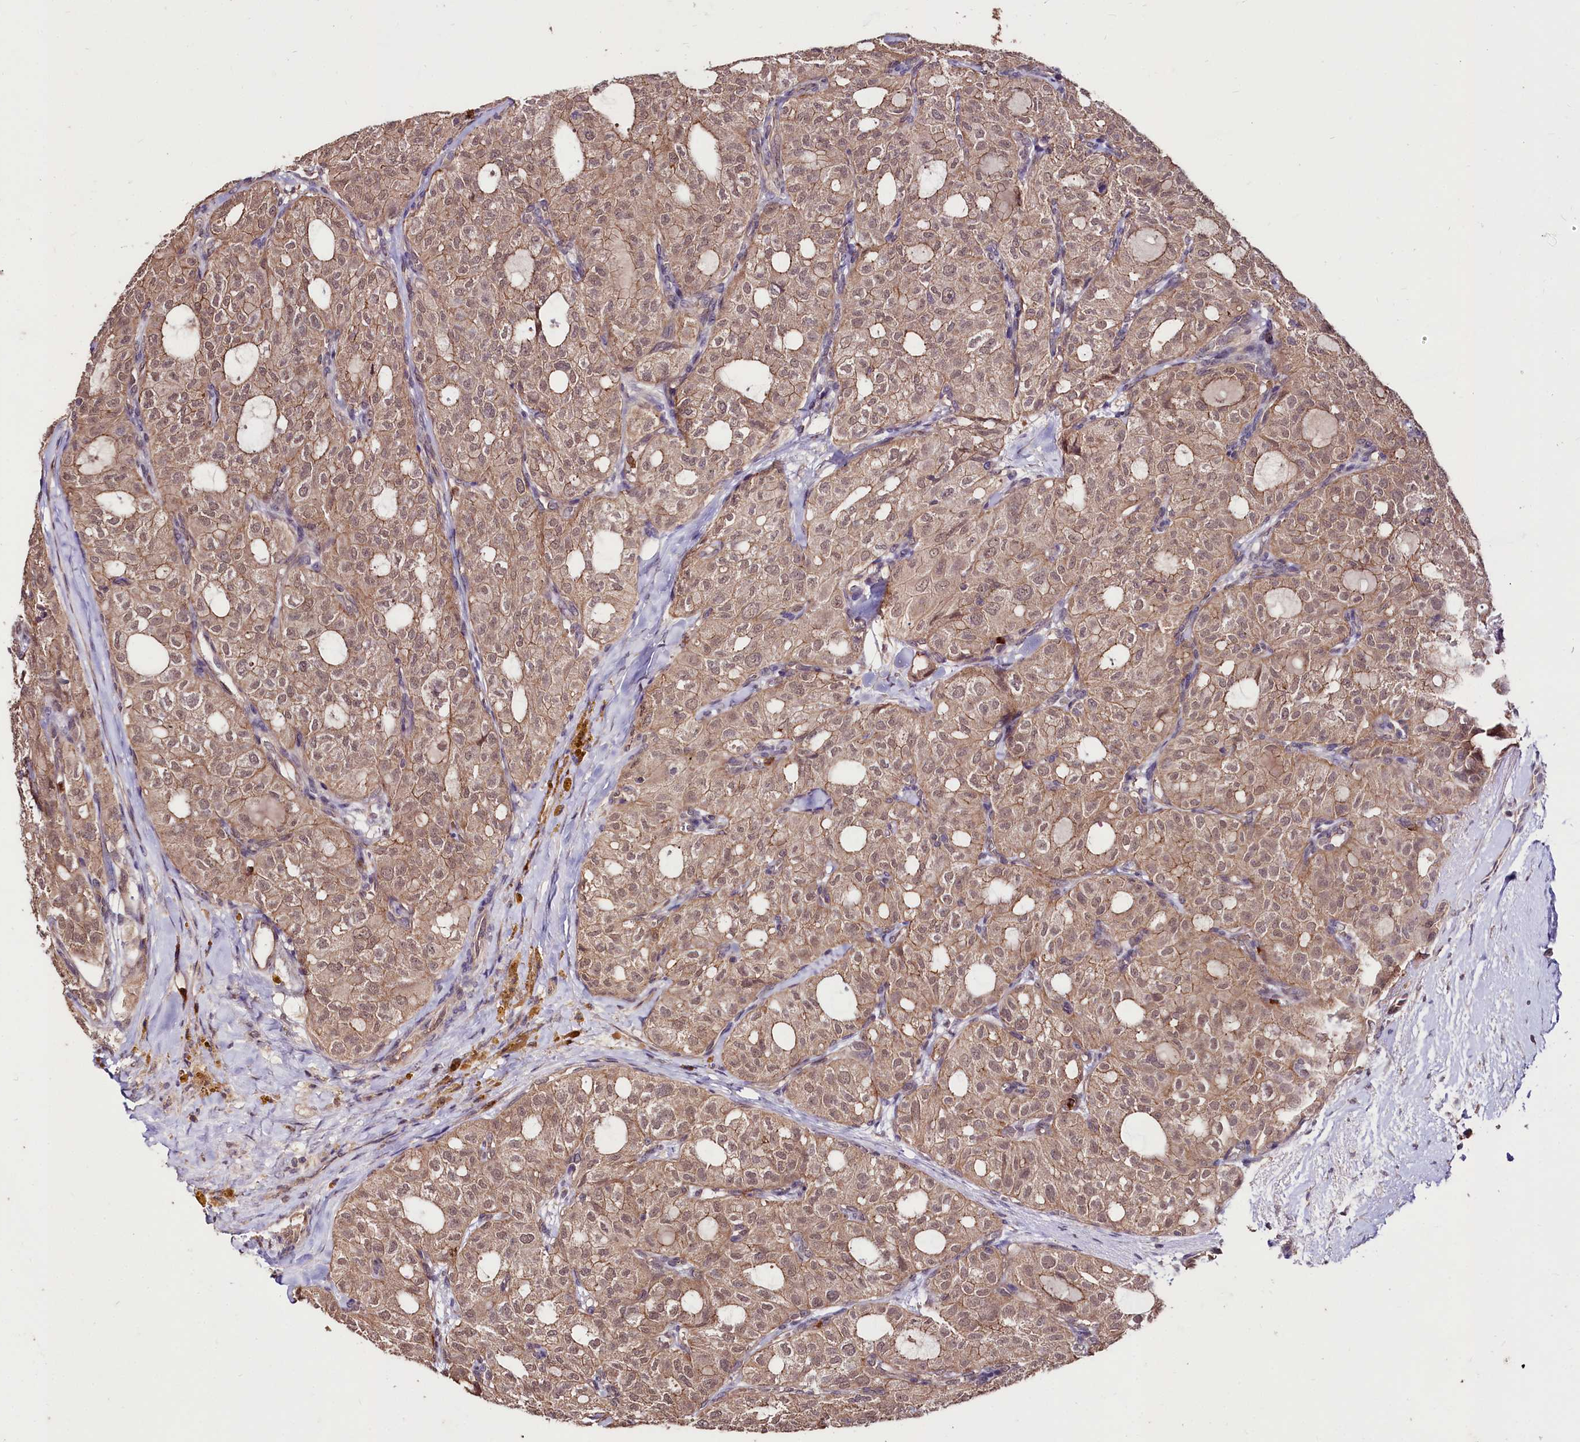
{"staining": {"intensity": "weak", "quantity": ">75%", "location": "cytoplasmic/membranous,nuclear"}, "tissue": "thyroid cancer", "cell_type": "Tumor cells", "image_type": "cancer", "snomed": [{"axis": "morphology", "description": "Follicular adenoma carcinoma, NOS"}, {"axis": "topography", "description": "Thyroid gland"}], "caption": "Thyroid follicular adenoma carcinoma tissue shows weak cytoplasmic/membranous and nuclear positivity in approximately >75% of tumor cells, visualized by immunohistochemistry.", "gene": "KLRB1", "patient": {"sex": "male", "age": 75}}